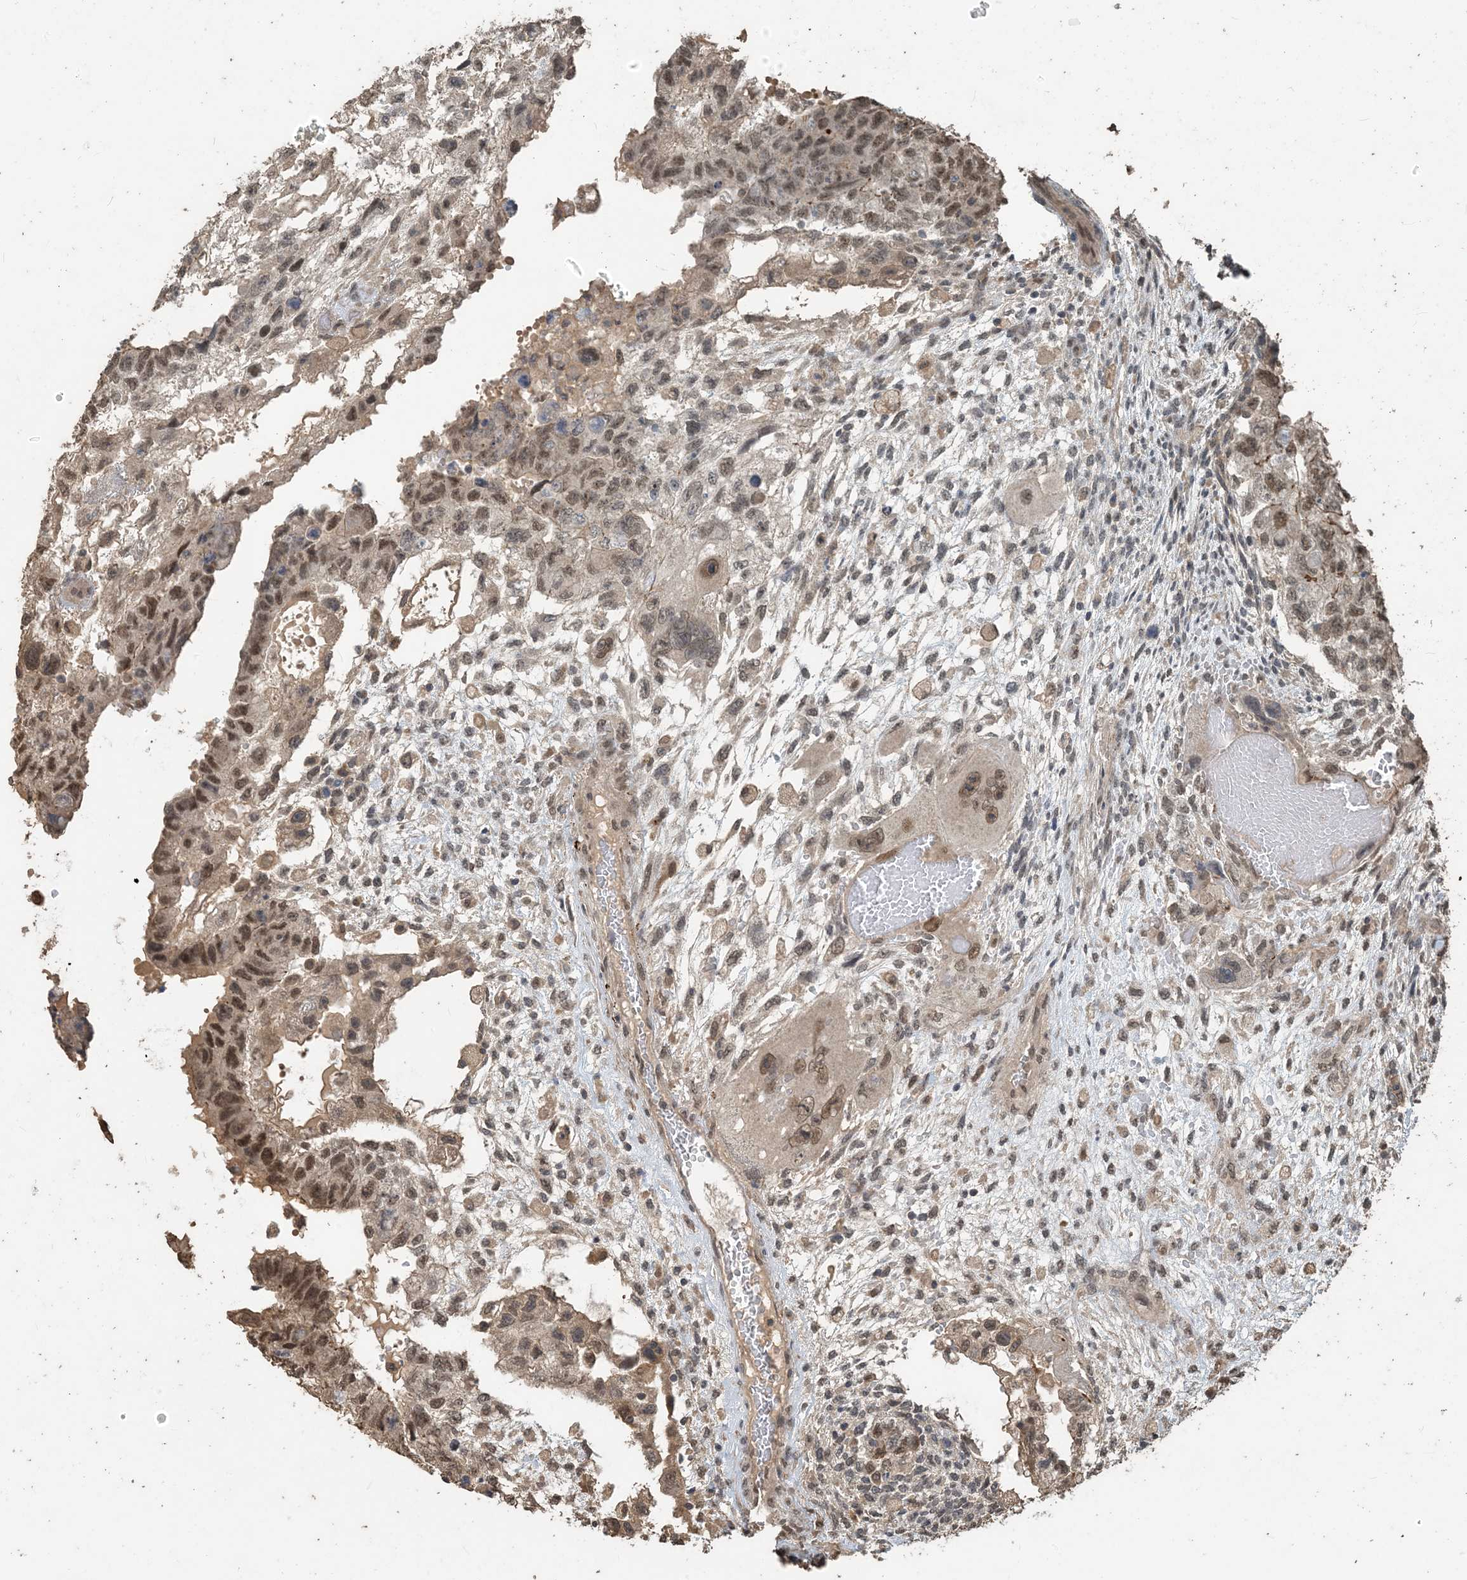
{"staining": {"intensity": "moderate", "quantity": ">75%", "location": "nuclear"}, "tissue": "testis cancer", "cell_type": "Tumor cells", "image_type": "cancer", "snomed": [{"axis": "morphology", "description": "Carcinoma, Embryonal, NOS"}, {"axis": "topography", "description": "Testis"}], "caption": "This is an image of immunohistochemistry (IHC) staining of embryonal carcinoma (testis), which shows moderate expression in the nuclear of tumor cells.", "gene": "ZC3H12A", "patient": {"sex": "male", "age": 36}}